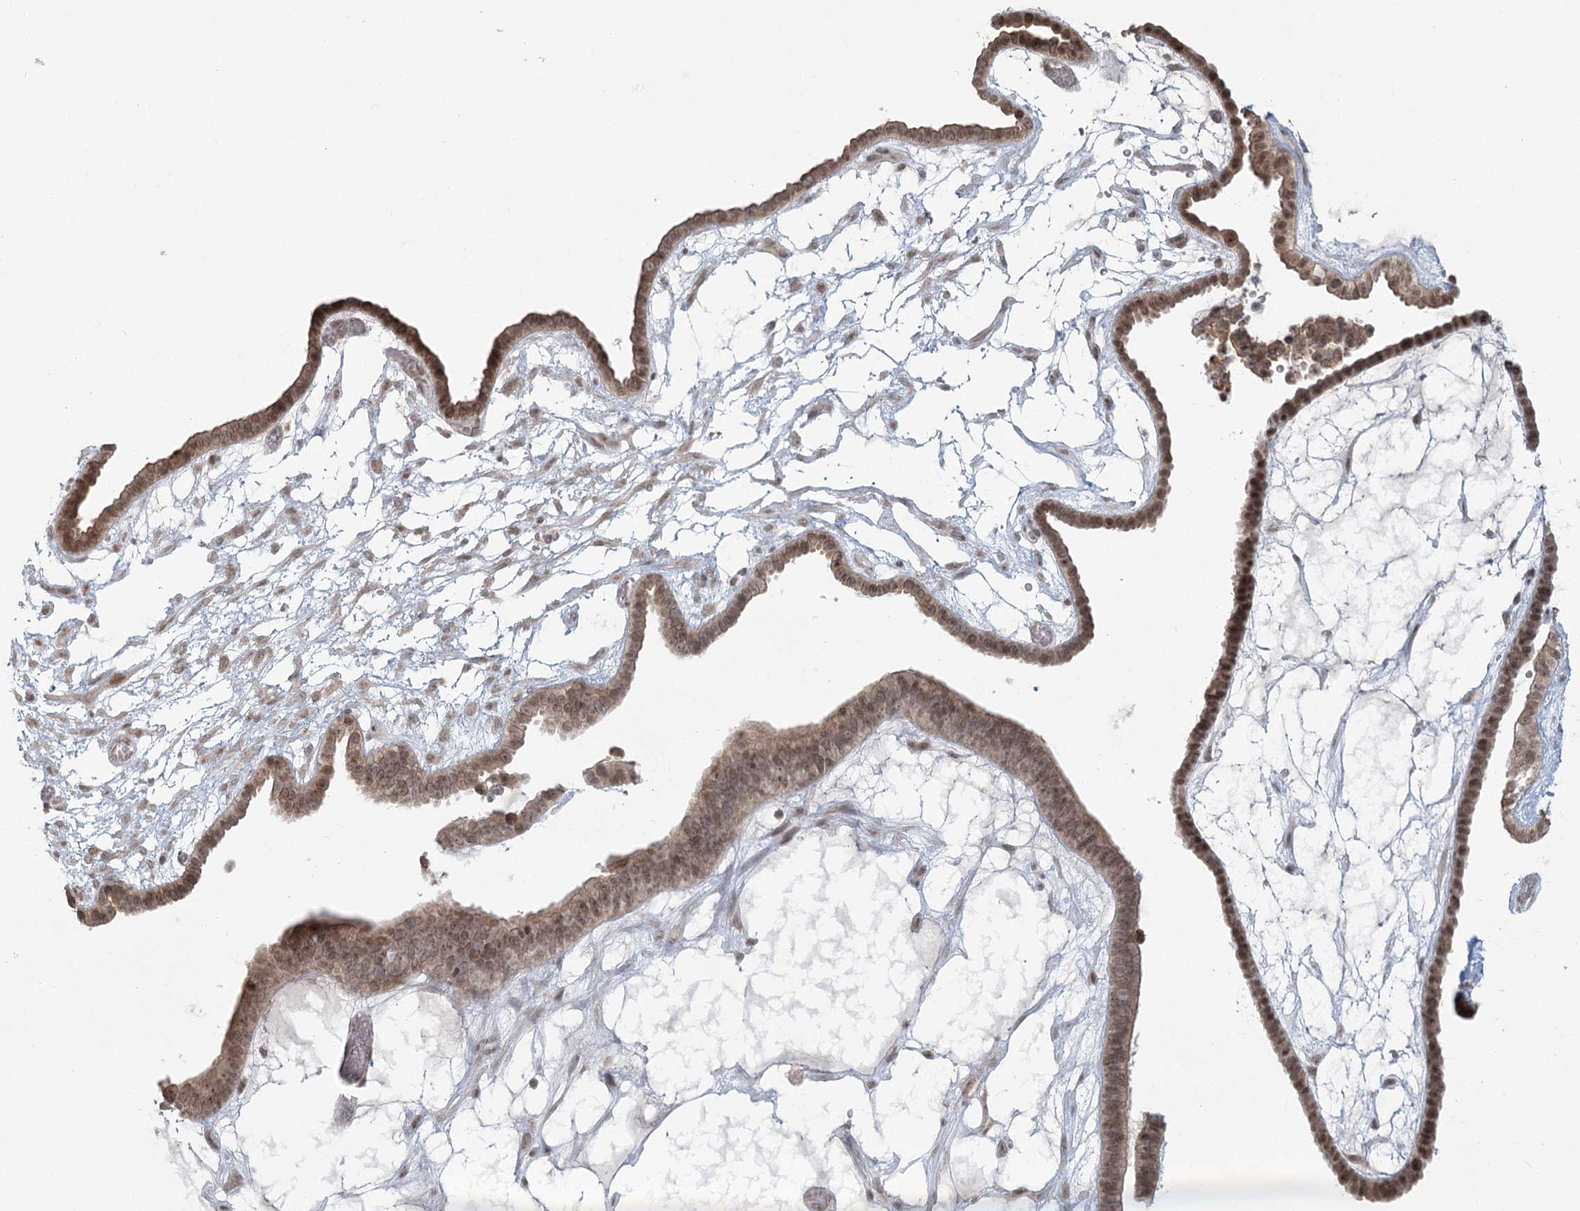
{"staining": {"intensity": "weak", "quantity": ">75%", "location": "cytoplasmic/membranous,nuclear"}, "tissue": "ovarian cancer", "cell_type": "Tumor cells", "image_type": "cancer", "snomed": [{"axis": "morphology", "description": "Cystadenocarcinoma, serous, NOS"}, {"axis": "topography", "description": "Ovary"}], "caption": "Immunohistochemistry (DAB) staining of ovarian serous cystadenocarcinoma shows weak cytoplasmic/membranous and nuclear protein positivity in about >75% of tumor cells. The protein of interest is shown in brown color, while the nuclei are stained blue.", "gene": "R3HCC1L", "patient": {"sex": "female", "age": 56}}